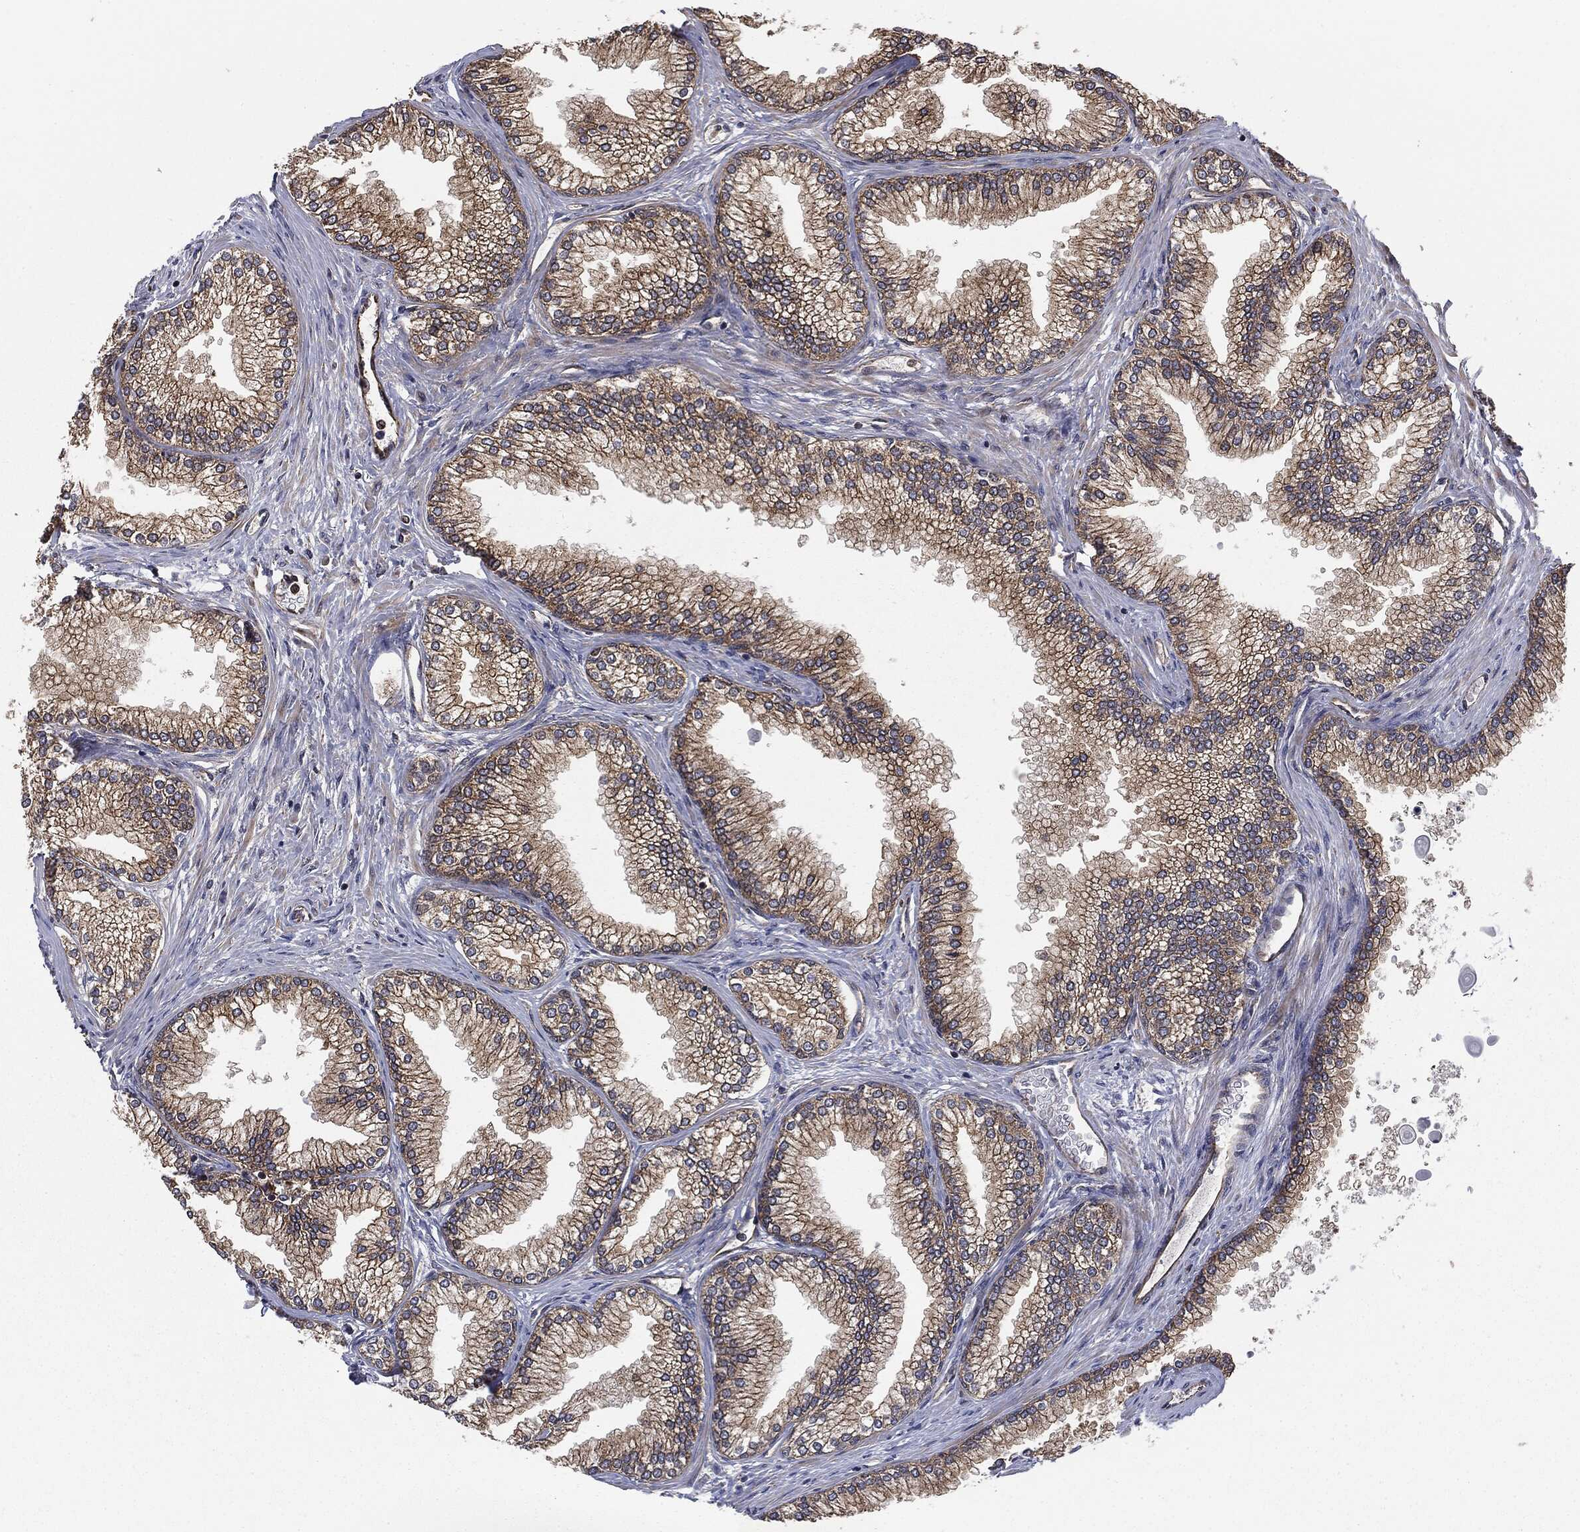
{"staining": {"intensity": "strong", "quantity": ">75%", "location": "cytoplasmic/membranous"}, "tissue": "prostate", "cell_type": "Glandular cells", "image_type": "normal", "snomed": [{"axis": "morphology", "description": "Normal tissue, NOS"}, {"axis": "topography", "description": "Prostate"}], "caption": "Immunohistochemistry photomicrograph of unremarkable prostate stained for a protein (brown), which displays high levels of strong cytoplasmic/membranous expression in approximately >75% of glandular cells.", "gene": "CYLD", "patient": {"sex": "male", "age": 72}}